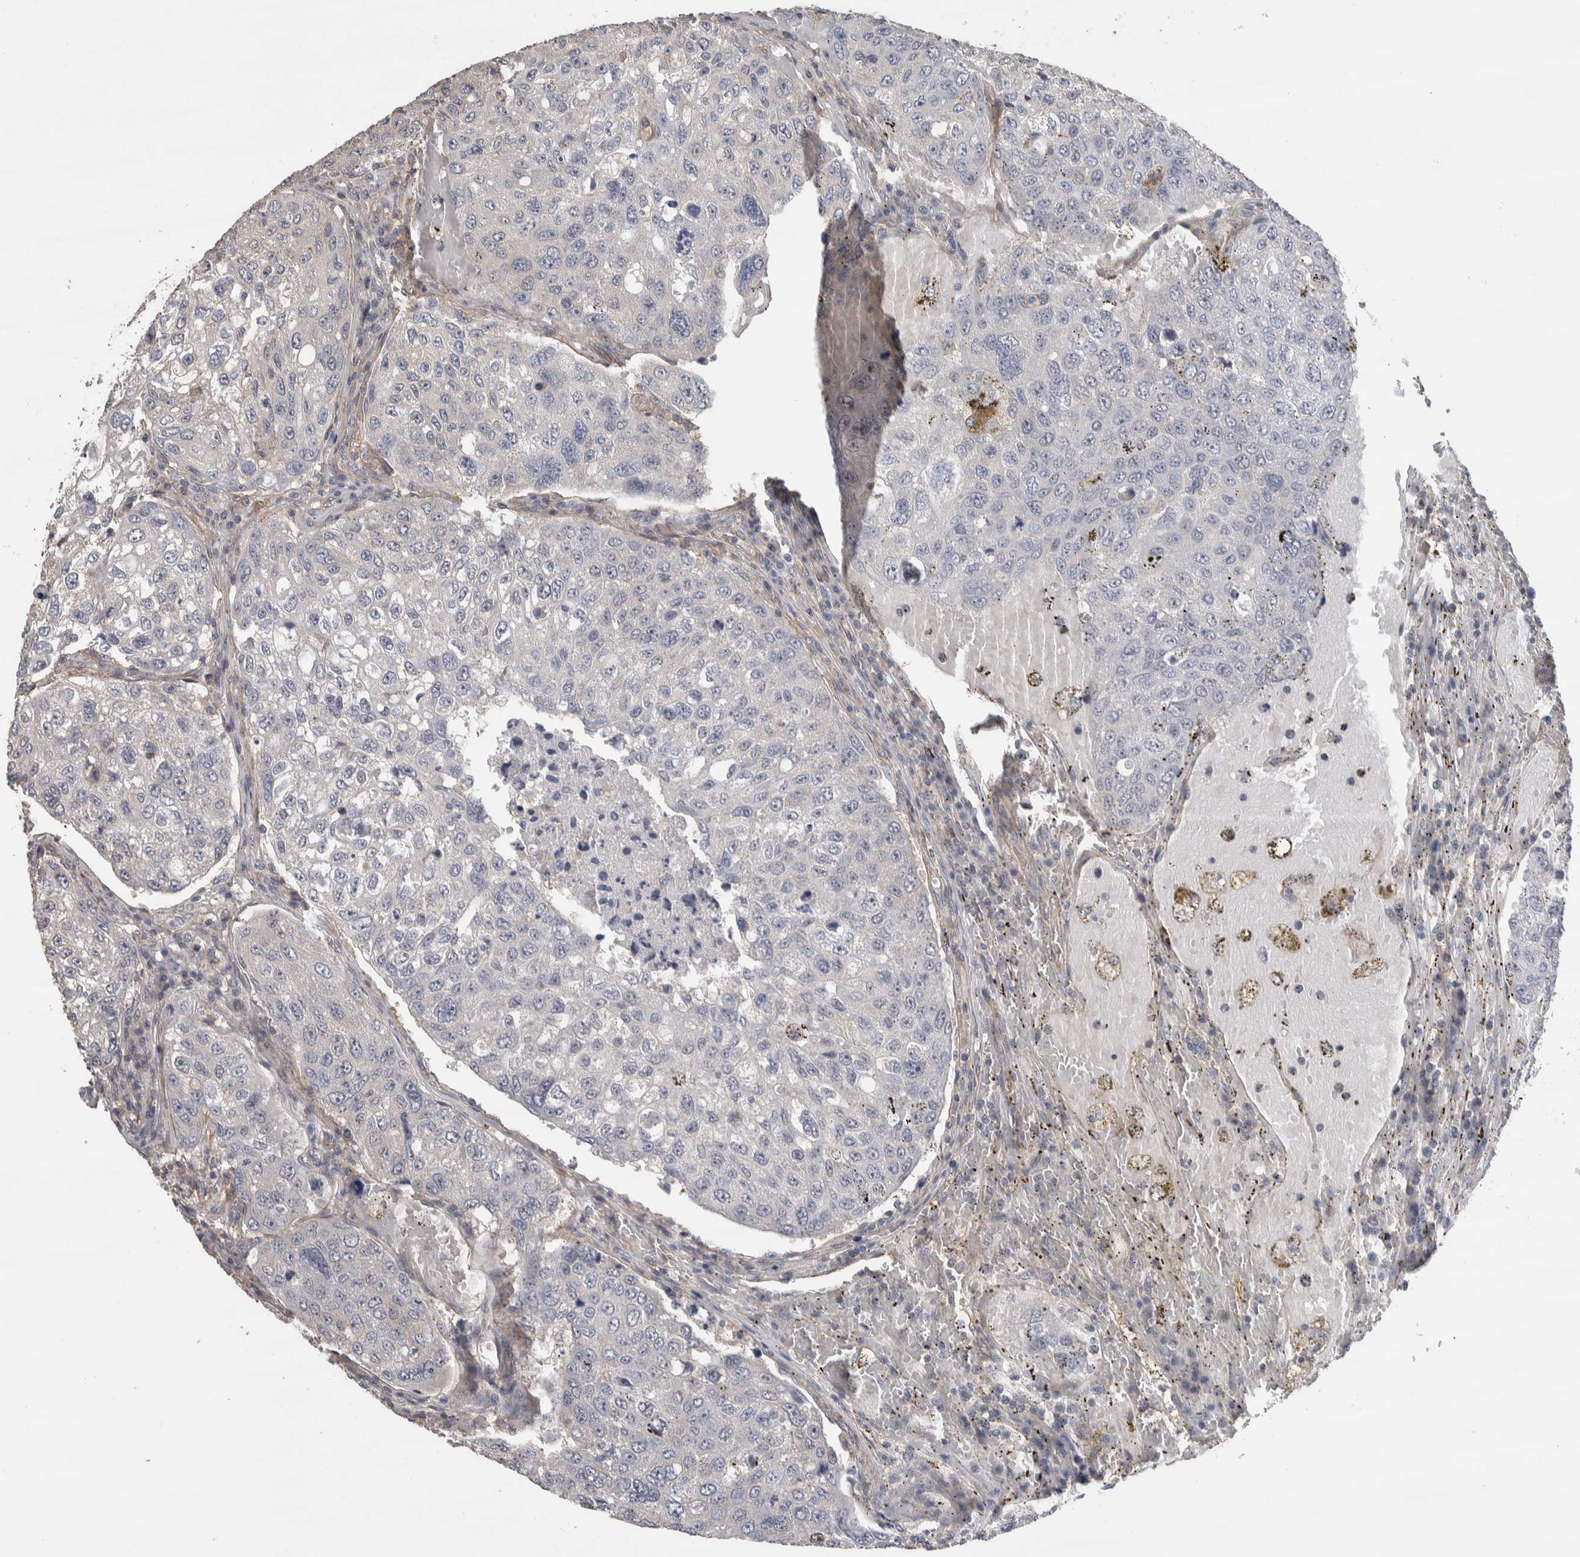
{"staining": {"intensity": "negative", "quantity": "none", "location": "none"}, "tissue": "urothelial cancer", "cell_type": "Tumor cells", "image_type": "cancer", "snomed": [{"axis": "morphology", "description": "Urothelial carcinoma, High grade"}, {"axis": "topography", "description": "Lymph node"}, {"axis": "topography", "description": "Urinary bladder"}], "caption": "IHC photomicrograph of neoplastic tissue: urothelial cancer stained with DAB reveals no significant protein positivity in tumor cells.", "gene": "GCNA", "patient": {"sex": "male", "age": 51}}